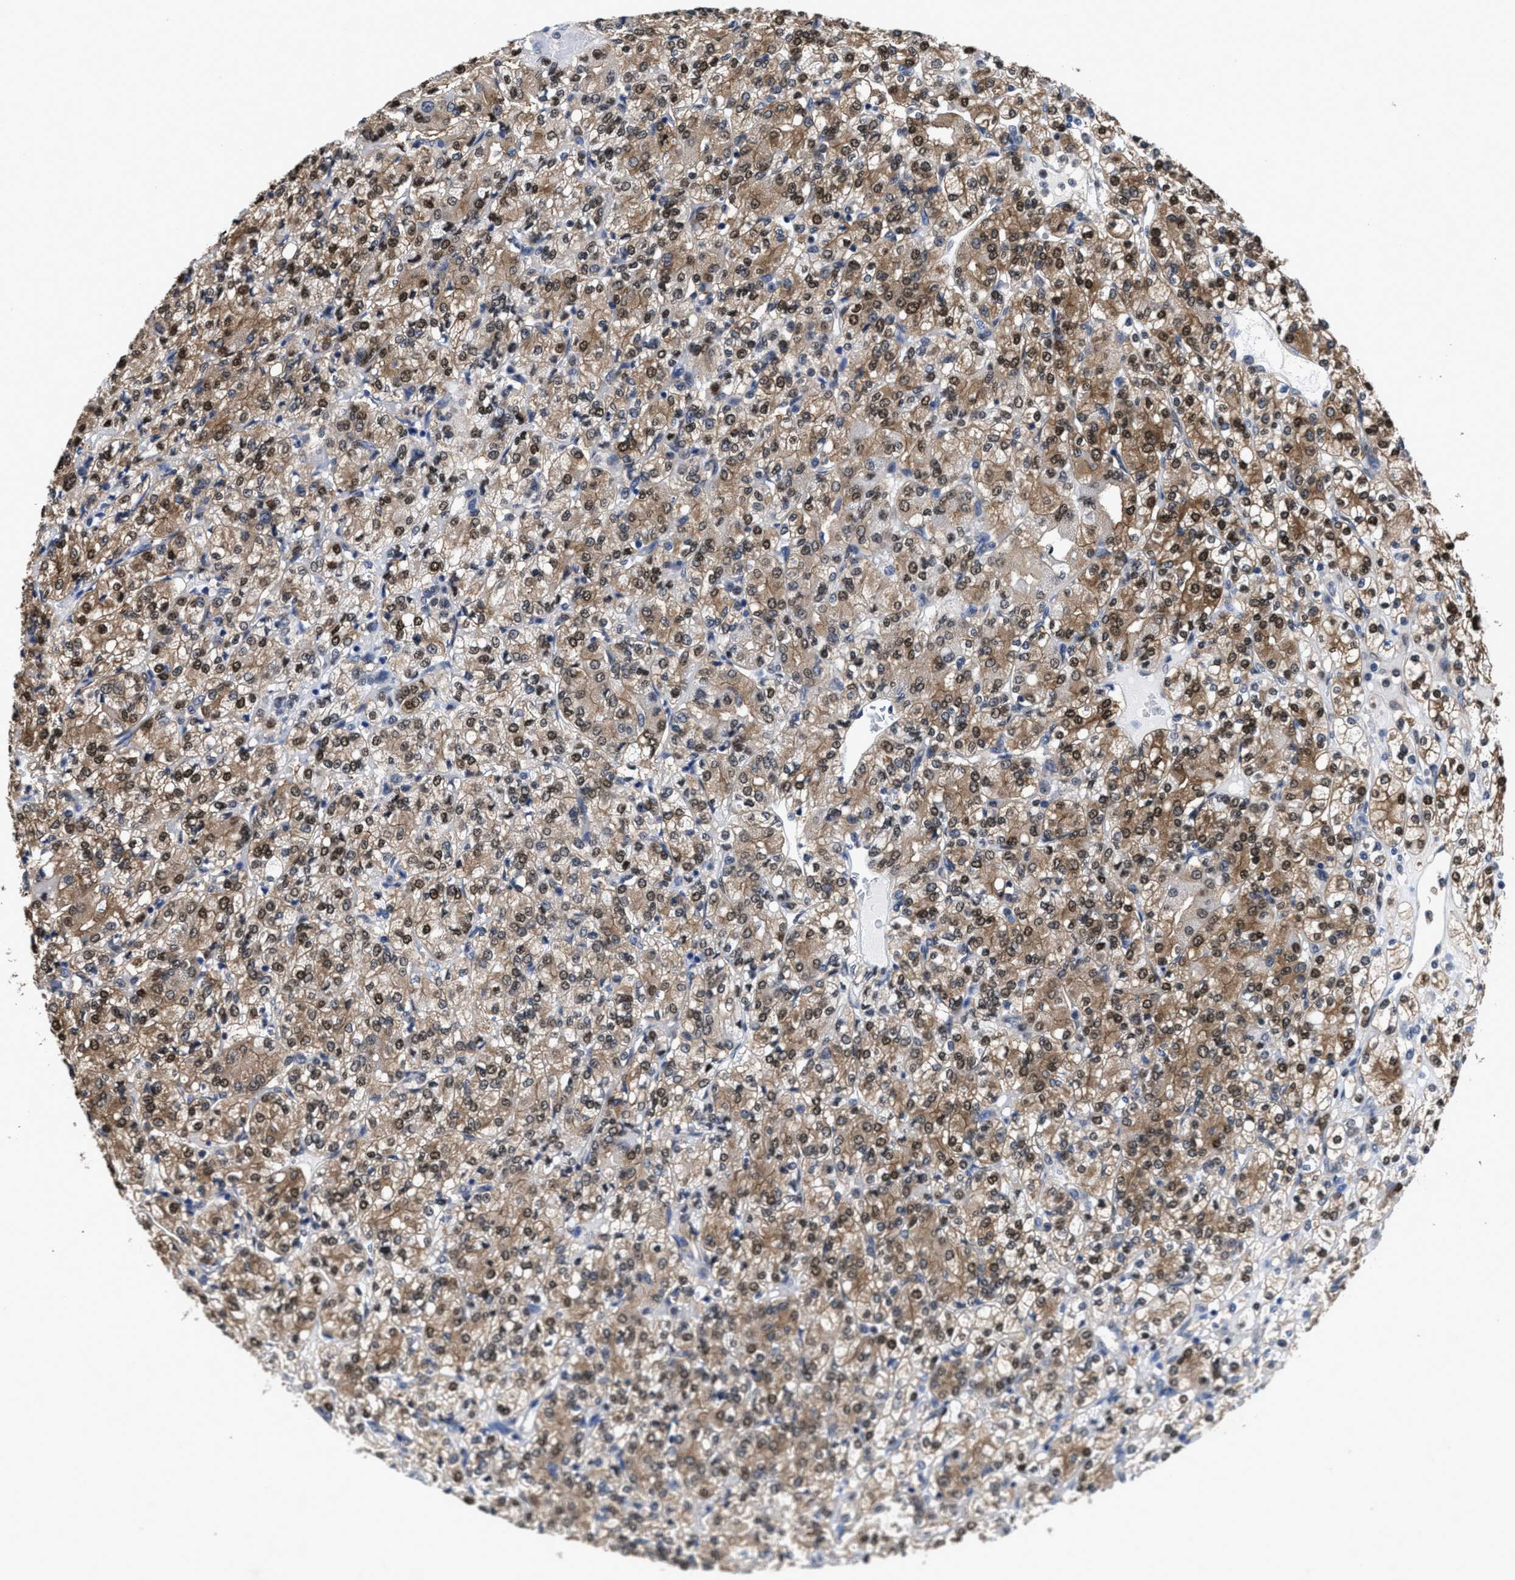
{"staining": {"intensity": "moderate", "quantity": ">75%", "location": "cytoplasmic/membranous,nuclear"}, "tissue": "renal cancer", "cell_type": "Tumor cells", "image_type": "cancer", "snomed": [{"axis": "morphology", "description": "Adenocarcinoma, NOS"}, {"axis": "topography", "description": "Kidney"}], "caption": "Adenocarcinoma (renal) stained with immunohistochemistry (IHC) shows moderate cytoplasmic/membranous and nuclear expression in about >75% of tumor cells.", "gene": "ACLY", "patient": {"sex": "male", "age": 77}}